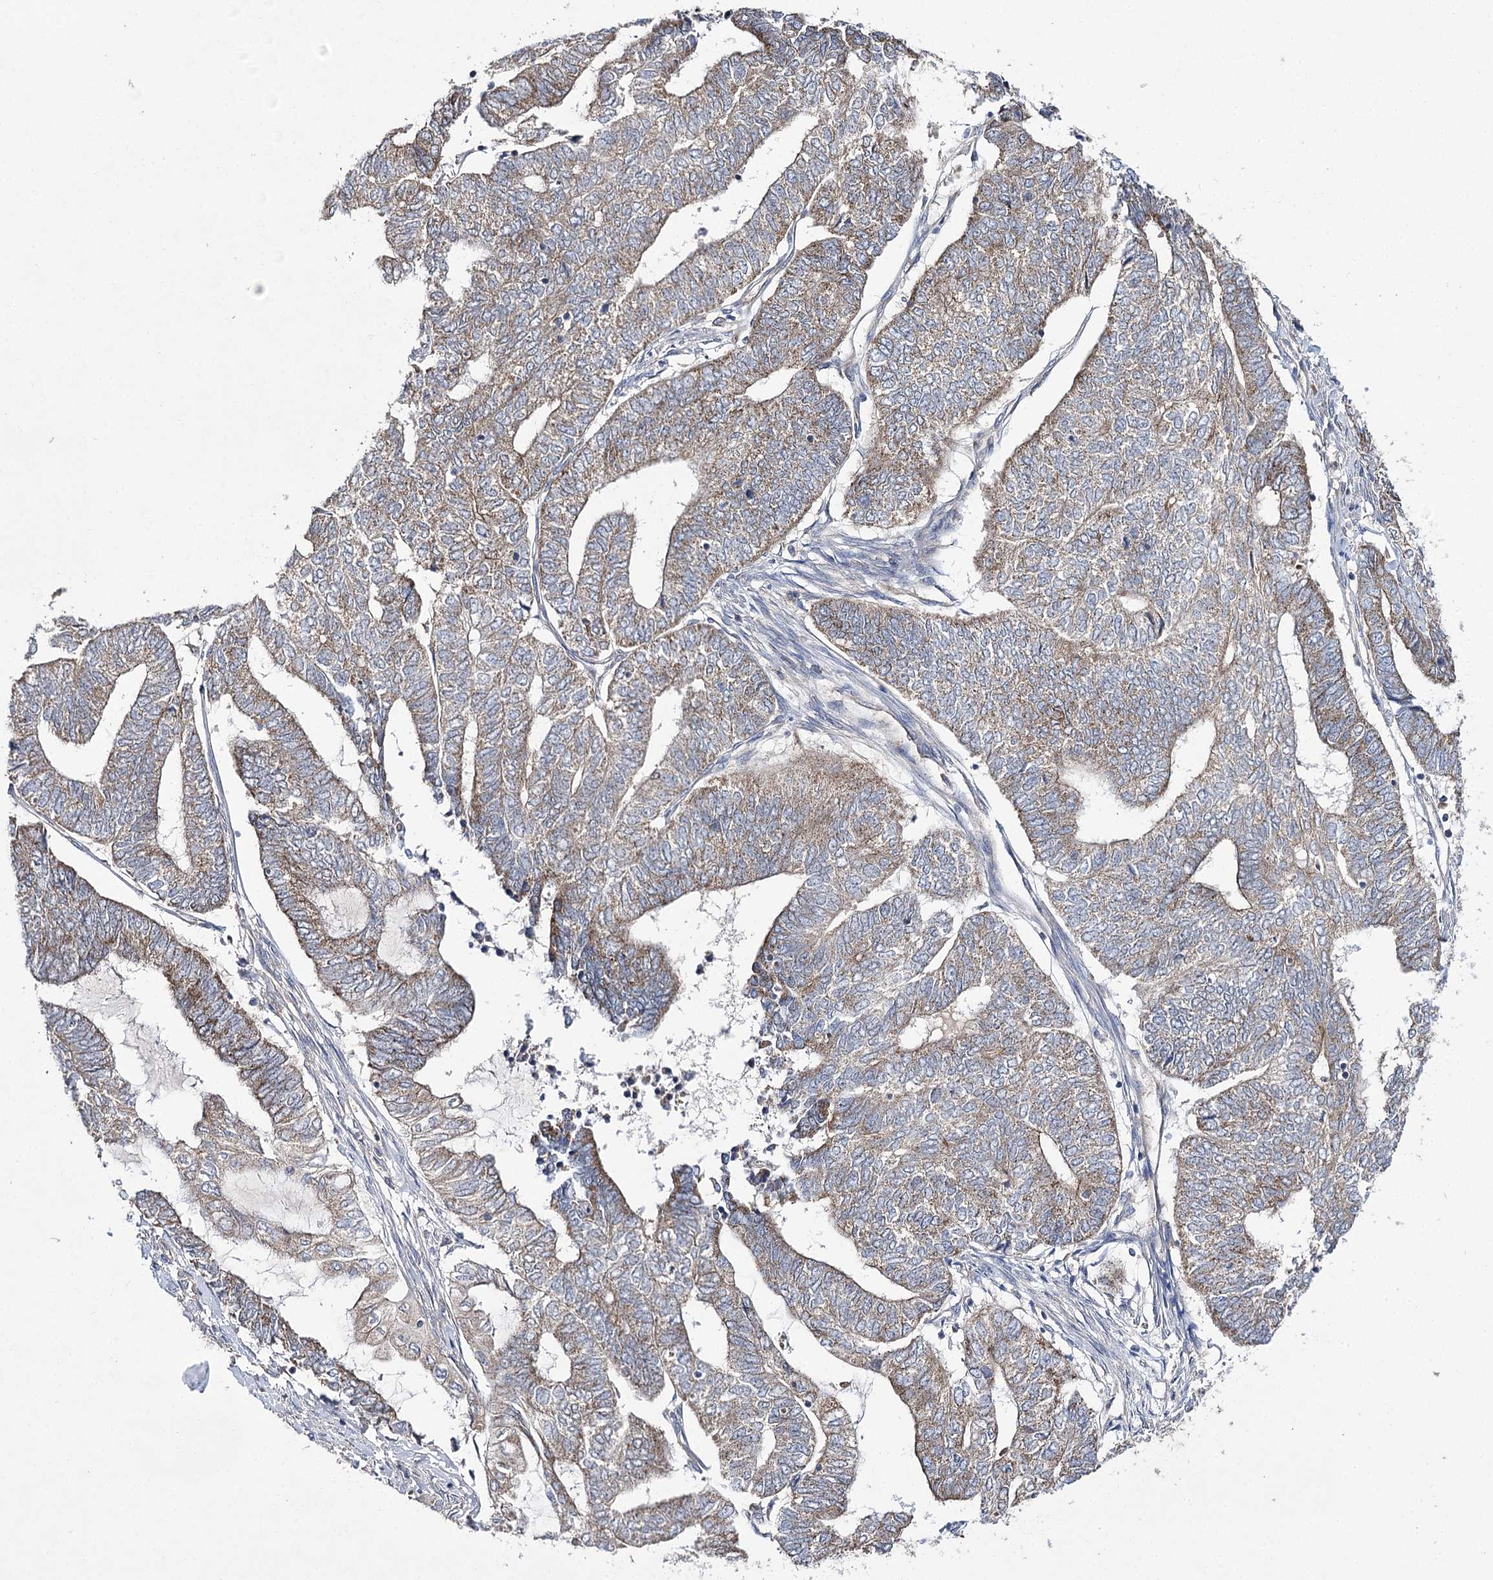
{"staining": {"intensity": "weak", "quantity": ">75%", "location": "cytoplasmic/membranous"}, "tissue": "endometrial cancer", "cell_type": "Tumor cells", "image_type": "cancer", "snomed": [{"axis": "morphology", "description": "Adenocarcinoma, NOS"}, {"axis": "topography", "description": "Uterus"}, {"axis": "topography", "description": "Endometrium"}], "caption": "Immunohistochemical staining of human adenocarcinoma (endometrial) reveals weak cytoplasmic/membranous protein expression in approximately >75% of tumor cells. (brown staining indicates protein expression, while blue staining denotes nuclei).", "gene": "AURKC", "patient": {"sex": "female", "age": 70}}